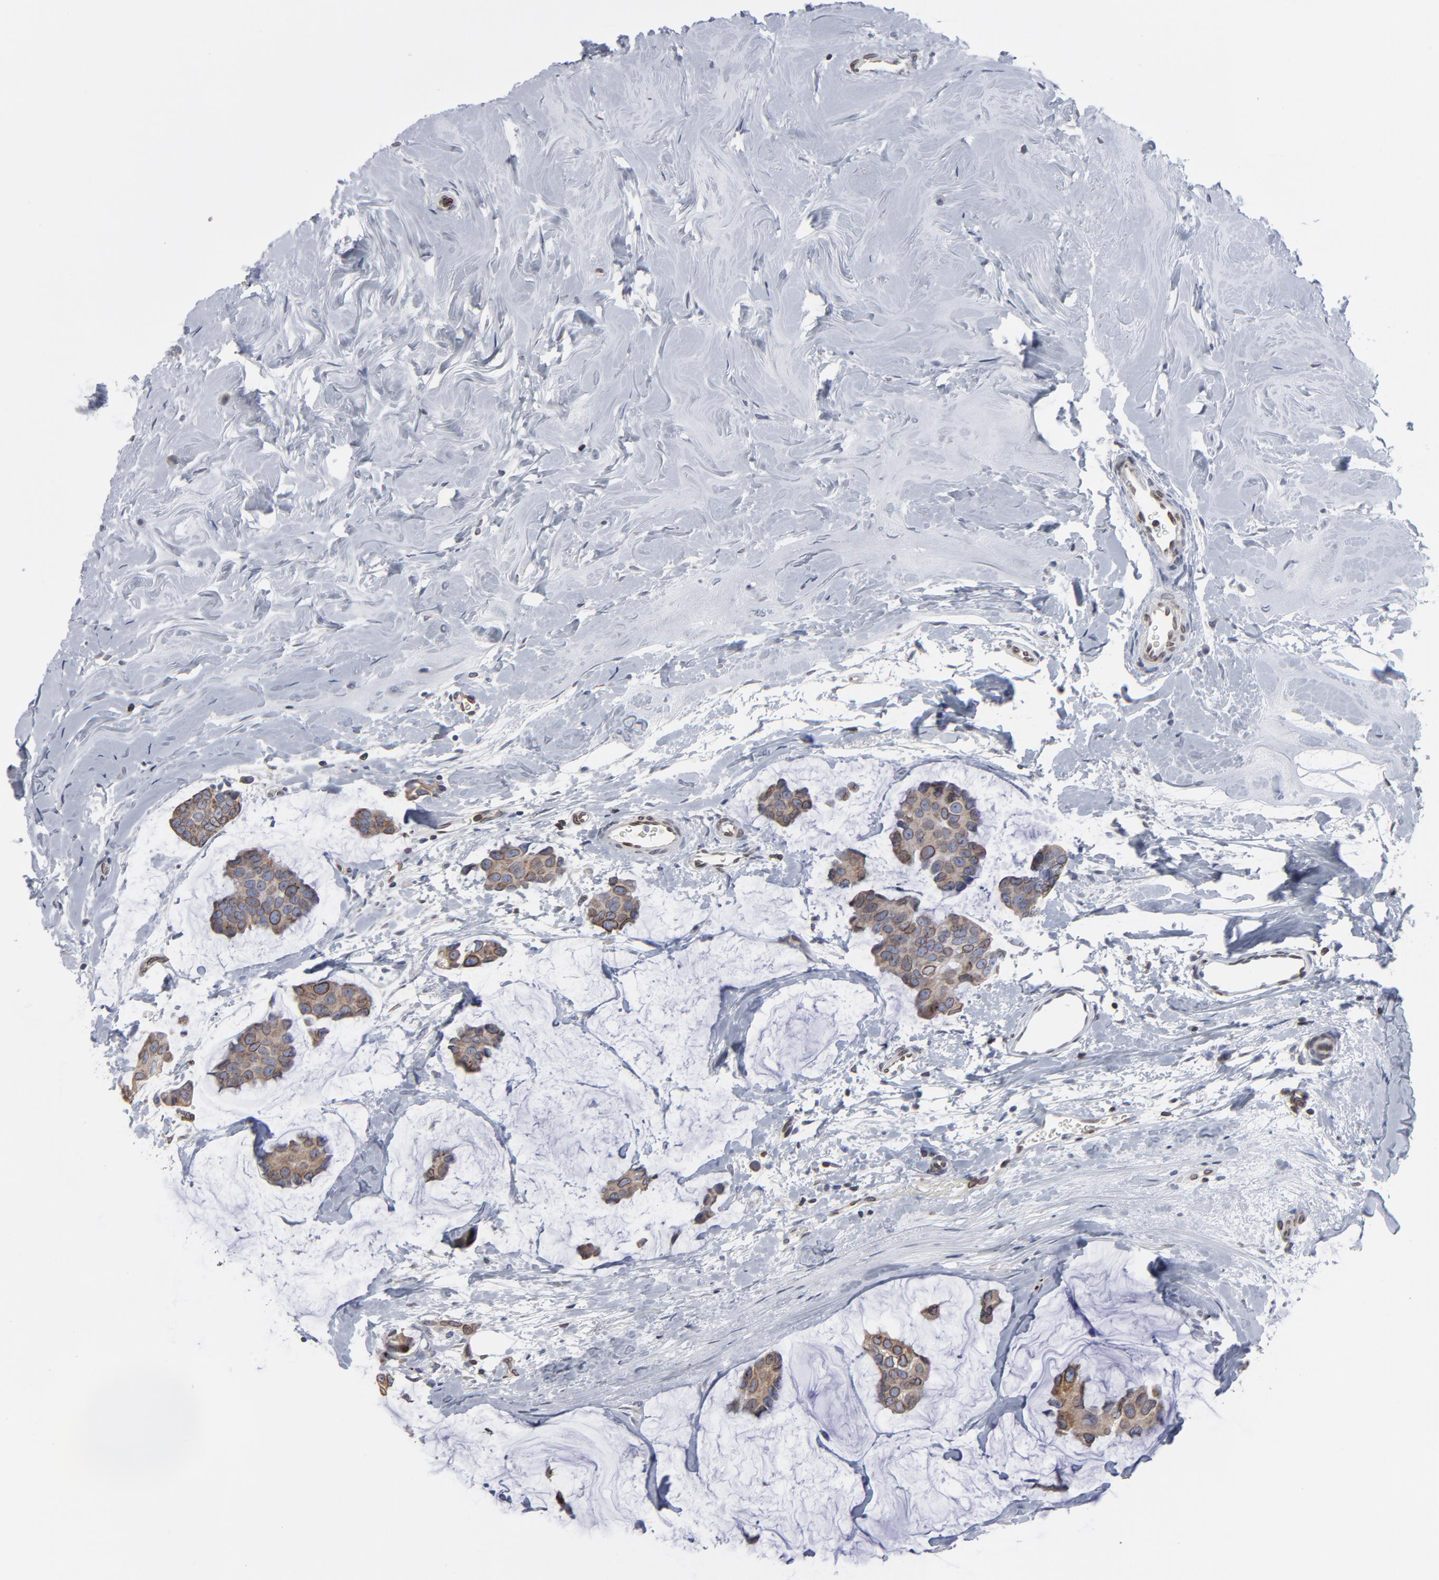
{"staining": {"intensity": "weak", "quantity": "25%-75%", "location": "cytoplasmic/membranous,nuclear"}, "tissue": "breast cancer", "cell_type": "Tumor cells", "image_type": "cancer", "snomed": [{"axis": "morphology", "description": "Normal tissue, NOS"}, {"axis": "morphology", "description": "Duct carcinoma"}, {"axis": "topography", "description": "Breast"}], "caption": "The histopathology image displays a brown stain indicating the presence of a protein in the cytoplasmic/membranous and nuclear of tumor cells in breast cancer (invasive ductal carcinoma).", "gene": "SYNE2", "patient": {"sex": "female", "age": 50}}